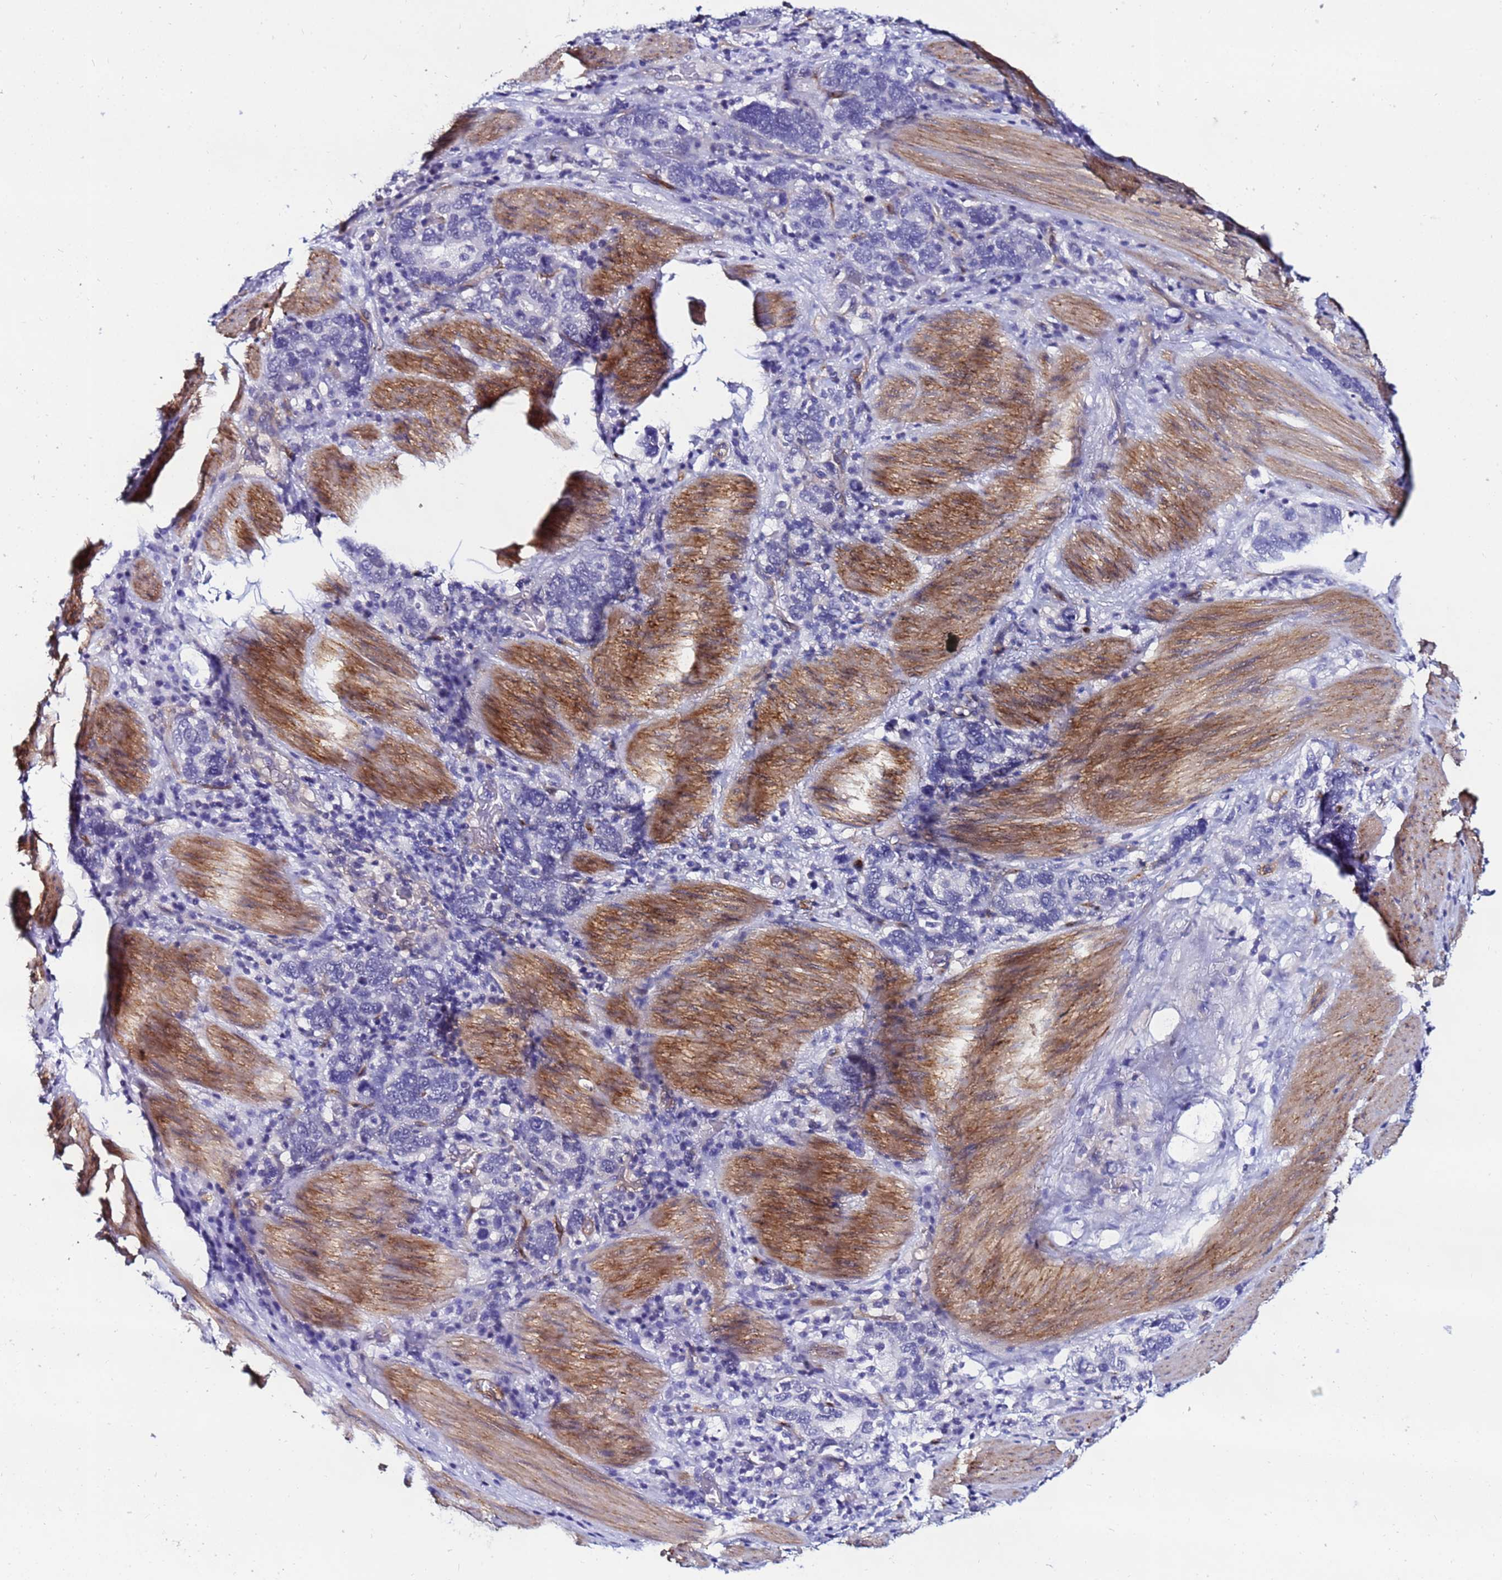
{"staining": {"intensity": "negative", "quantity": "none", "location": "none"}, "tissue": "stomach cancer", "cell_type": "Tumor cells", "image_type": "cancer", "snomed": [{"axis": "morphology", "description": "Adenocarcinoma, NOS"}, {"axis": "topography", "description": "Stomach, upper"}, {"axis": "topography", "description": "Stomach"}], "caption": "High magnification brightfield microscopy of adenocarcinoma (stomach) stained with DAB (3,3'-diaminobenzidine) (brown) and counterstained with hematoxylin (blue): tumor cells show no significant positivity.", "gene": "DEFB104A", "patient": {"sex": "male", "age": 62}}